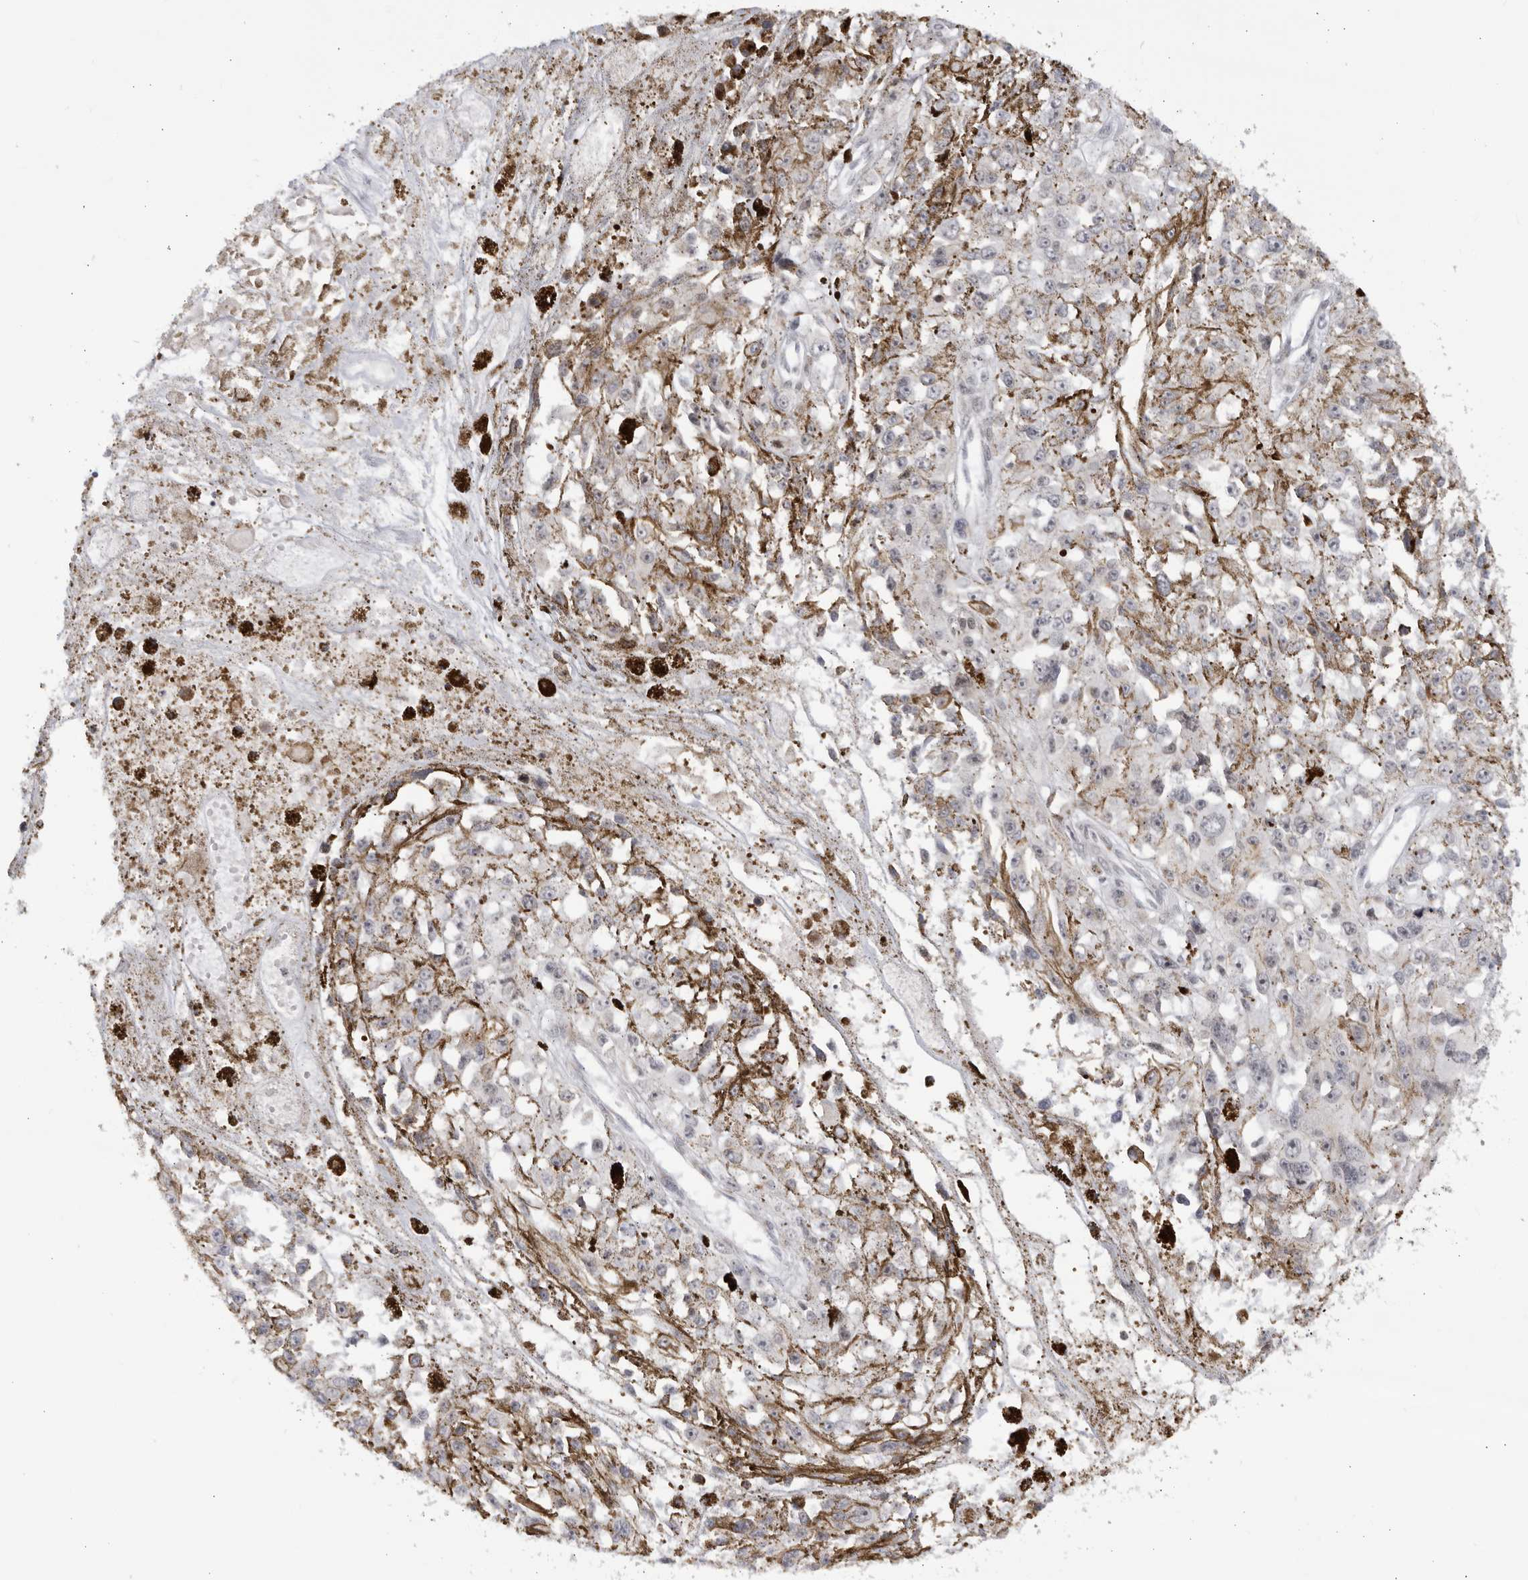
{"staining": {"intensity": "weak", "quantity": "<25%", "location": "cytoplasmic/membranous"}, "tissue": "melanoma", "cell_type": "Tumor cells", "image_type": "cancer", "snomed": [{"axis": "morphology", "description": "Malignant melanoma, Metastatic site"}, {"axis": "topography", "description": "Lymph node"}], "caption": "DAB (3,3'-diaminobenzidine) immunohistochemical staining of malignant melanoma (metastatic site) demonstrates no significant staining in tumor cells.", "gene": "RASGEF1C", "patient": {"sex": "male", "age": 59}}